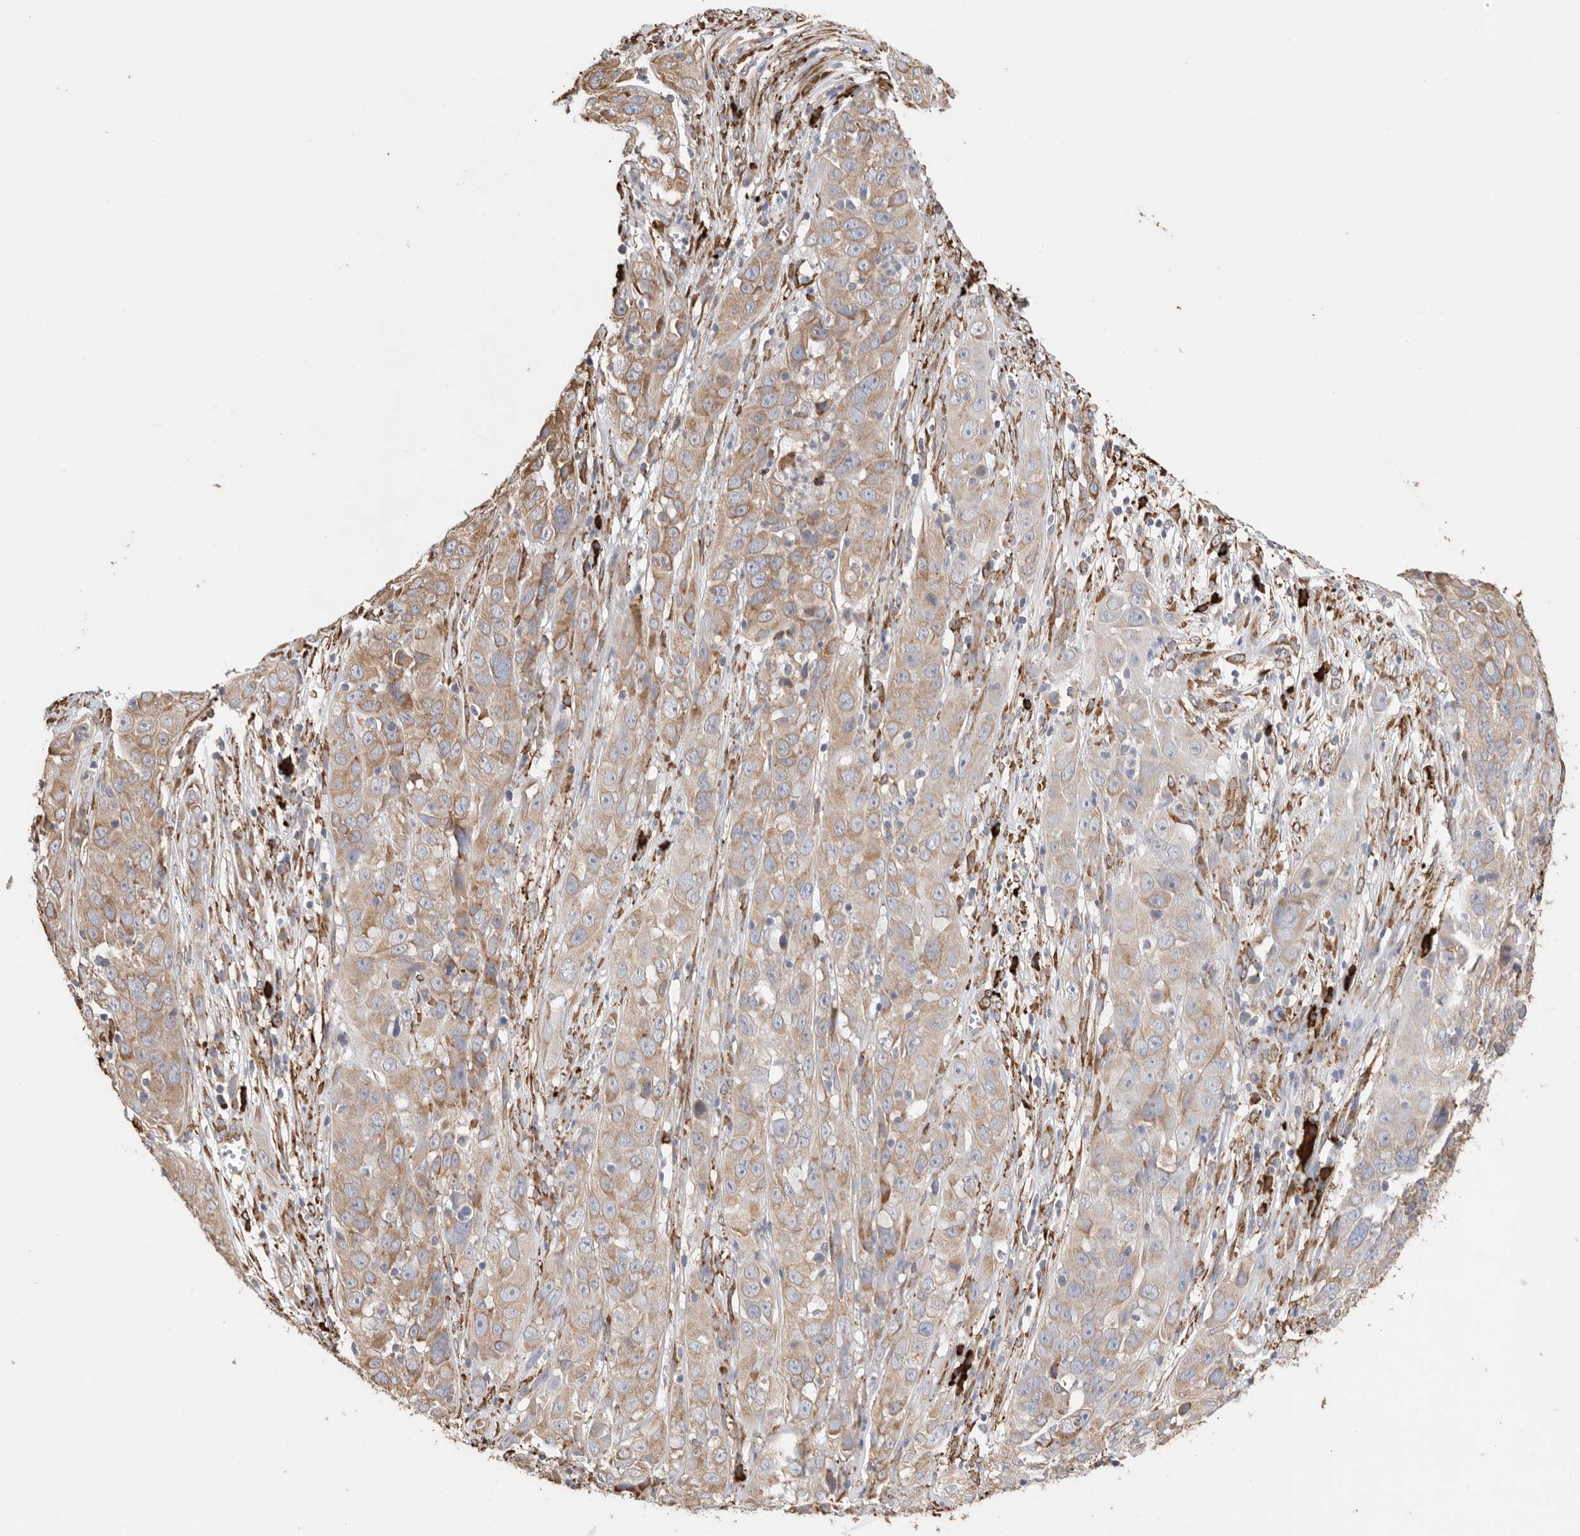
{"staining": {"intensity": "moderate", "quantity": "25%-75%", "location": "cytoplasmic/membranous"}, "tissue": "cervical cancer", "cell_type": "Tumor cells", "image_type": "cancer", "snomed": [{"axis": "morphology", "description": "Squamous cell carcinoma, NOS"}, {"axis": "topography", "description": "Cervix"}], "caption": "A medium amount of moderate cytoplasmic/membranous staining is identified in about 25%-75% of tumor cells in squamous cell carcinoma (cervical) tissue. The staining was performed using DAB (3,3'-diaminobenzidine) to visualize the protein expression in brown, while the nuclei were stained in blue with hematoxylin (Magnification: 20x).", "gene": "BLOC1S5", "patient": {"sex": "female", "age": 32}}